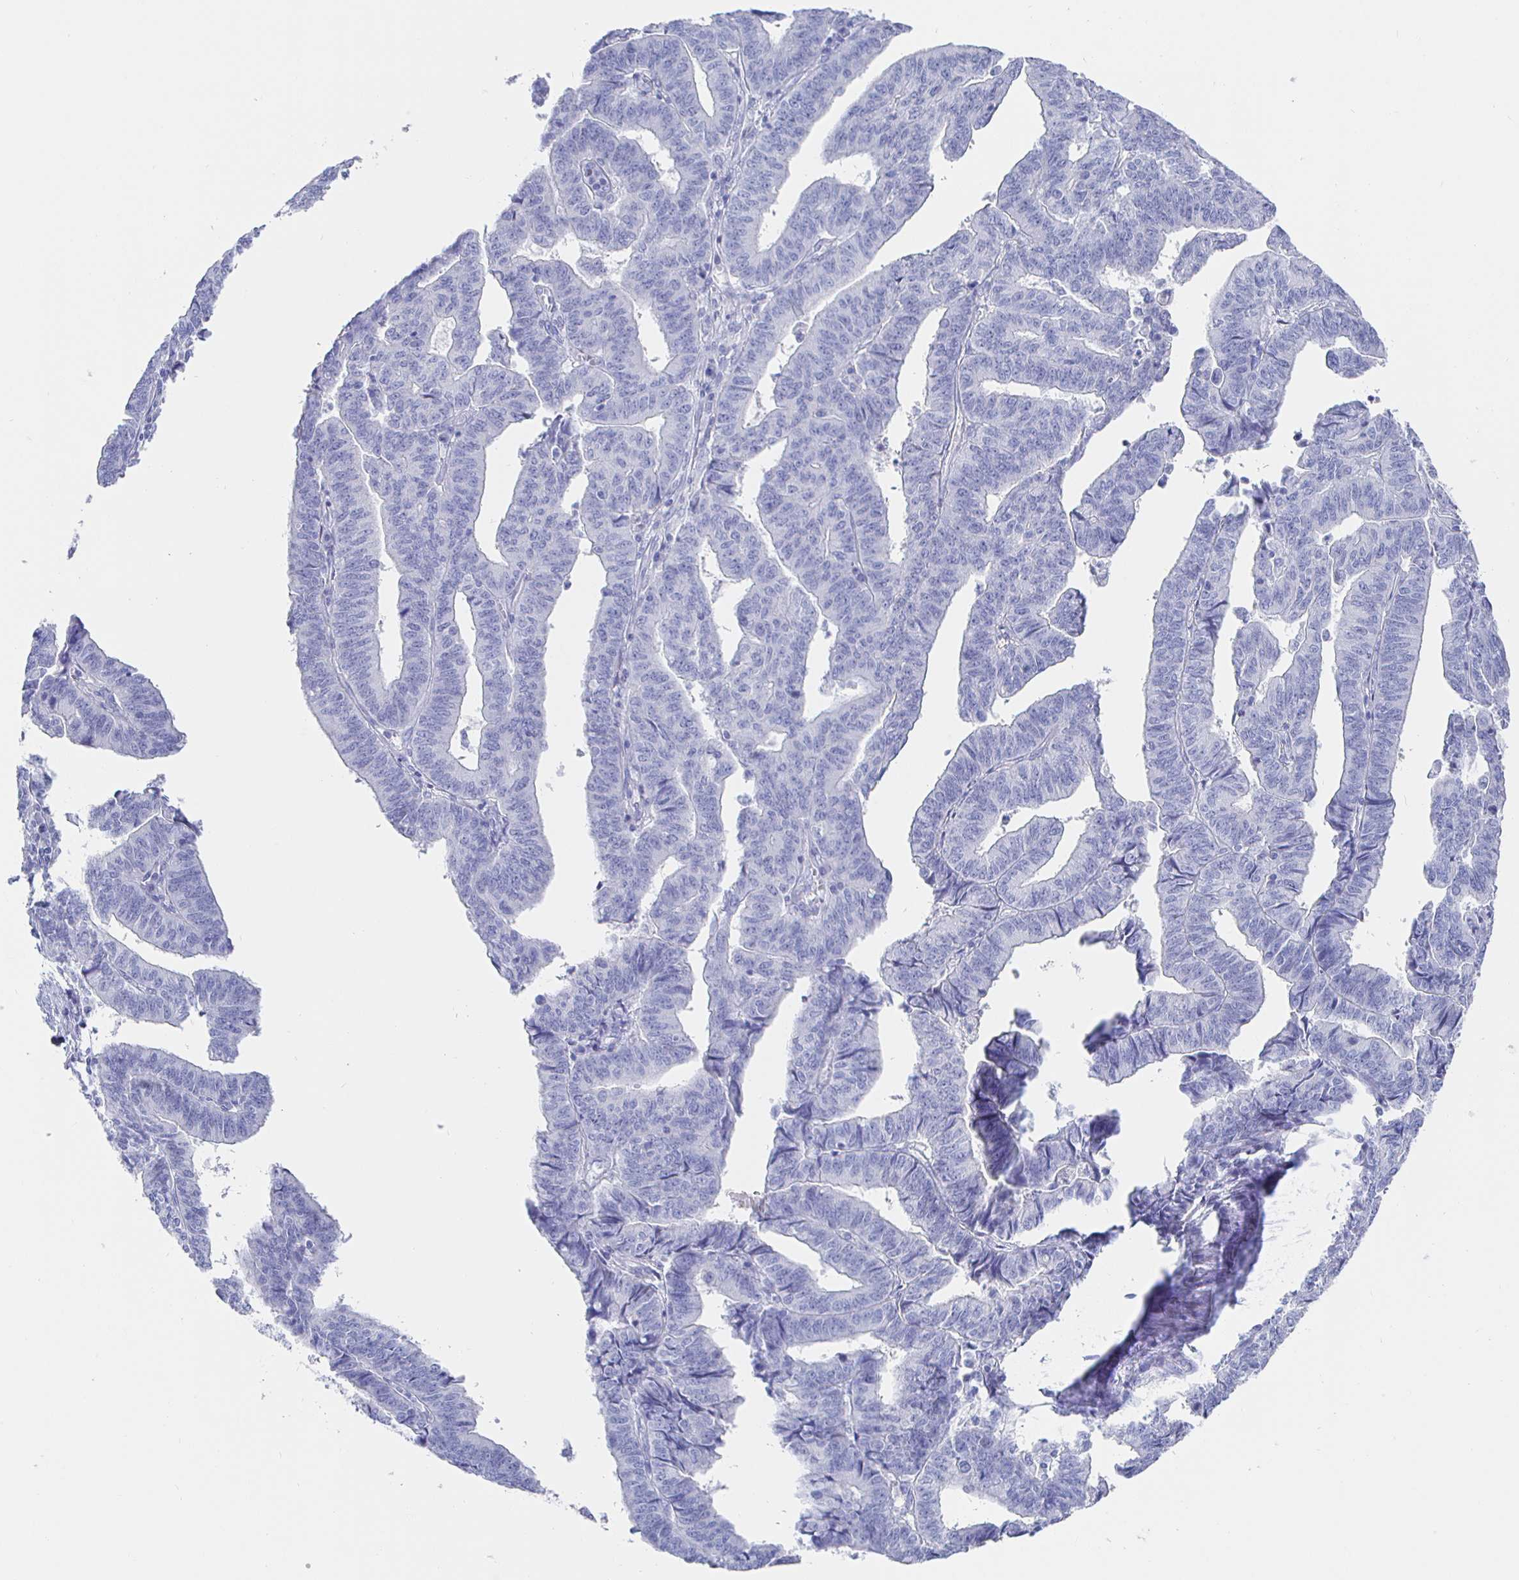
{"staining": {"intensity": "negative", "quantity": "none", "location": "none"}, "tissue": "endometrial cancer", "cell_type": "Tumor cells", "image_type": "cancer", "snomed": [{"axis": "morphology", "description": "Adenocarcinoma, NOS"}, {"axis": "topography", "description": "Endometrium"}], "caption": "Human endometrial cancer (adenocarcinoma) stained for a protein using immunohistochemistry (IHC) reveals no staining in tumor cells.", "gene": "CLCA1", "patient": {"sex": "female", "age": 65}}